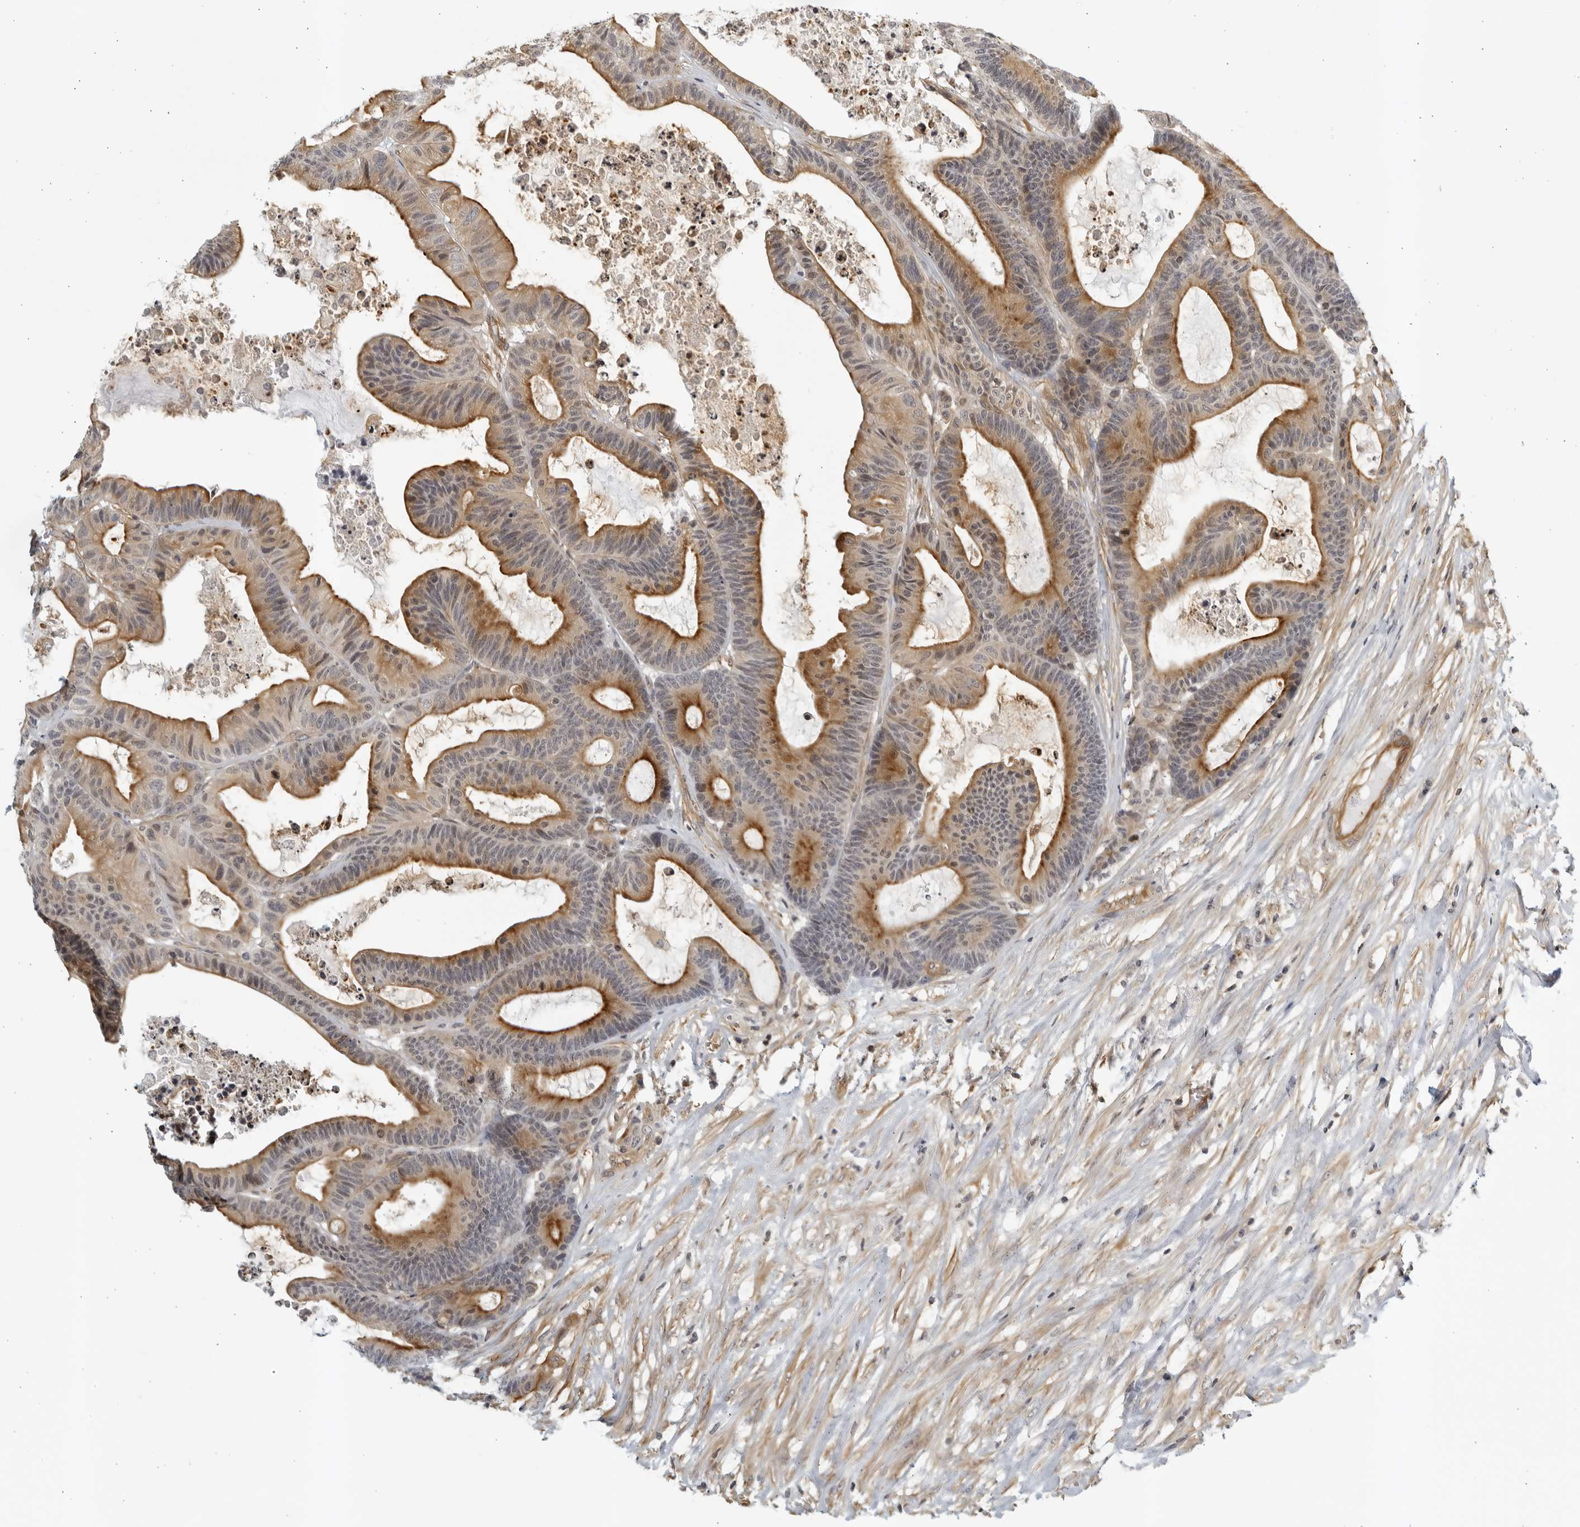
{"staining": {"intensity": "strong", "quantity": "25%-75%", "location": "cytoplasmic/membranous"}, "tissue": "colorectal cancer", "cell_type": "Tumor cells", "image_type": "cancer", "snomed": [{"axis": "morphology", "description": "Adenocarcinoma, NOS"}, {"axis": "topography", "description": "Colon"}], "caption": "Colorectal cancer was stained to show a protein in brown. There is high levels of strong cytoplasmic/membranous staining in about 25%-75% of tumor cells.", "gene": "SERTAD4", "patient": {"sex": "female", "age": 84}}